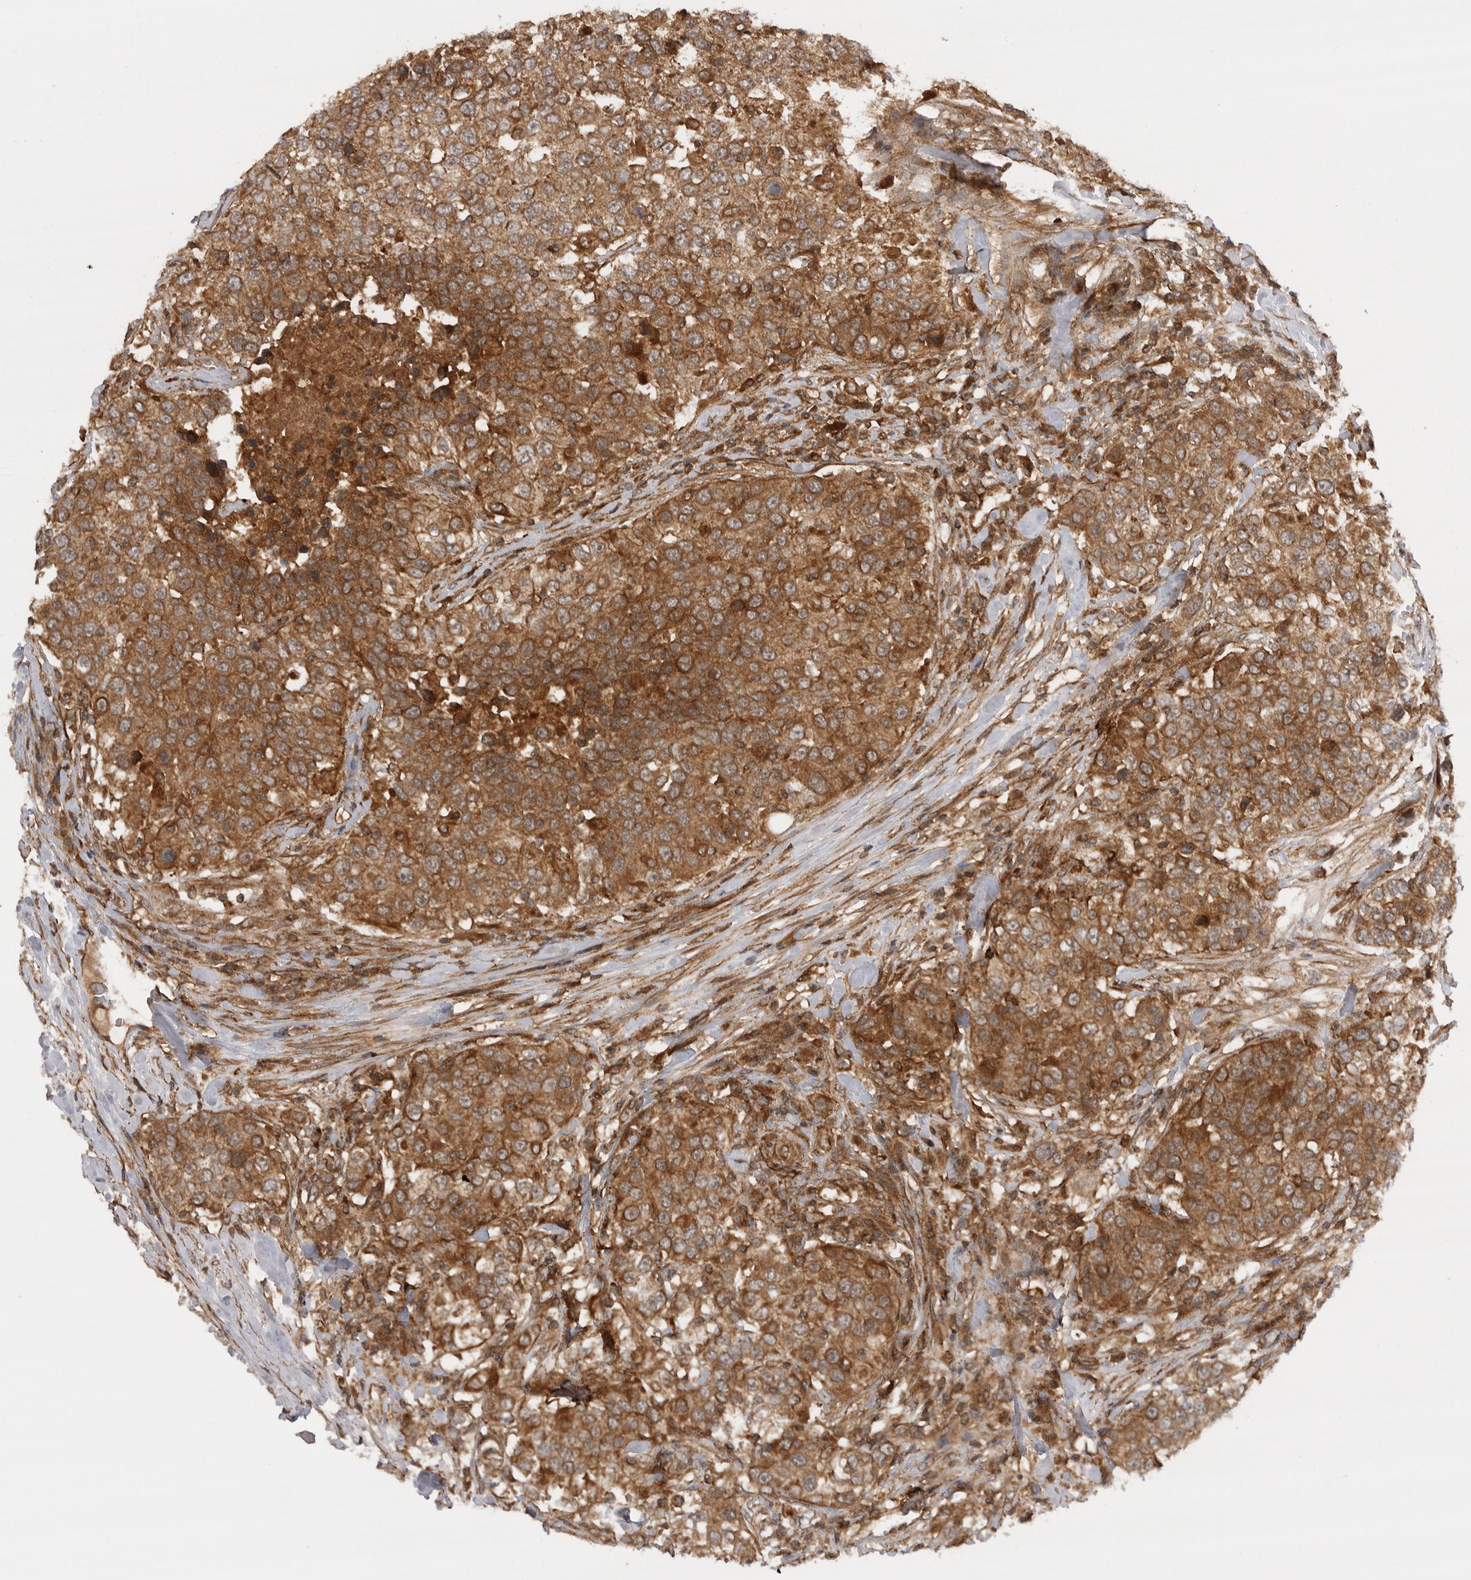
{"staining": {"intensity": "moderate", "quantity": ">75%", "location": "cytoplasmic/membranous"}, "tissue": "urothelial cancer", "cell_type": "Tumor cells", "image_type": "cancer", "snomed": [{"axis": "morphology", "description": "Urothelial carcinoma, High grade"}, {"axis": "topography", "description": "Urinary bladder"}], "caption": "High-grade urothelial carcinoma stained with DAB (3,3'-diaminobenzidine) IHC displays medium levels of moderate cytoplasmic/membranous staining in approximately >75% of tumor cells.", "gene": "PRDX4", "patient": {"sex": "female", "age": 80}}